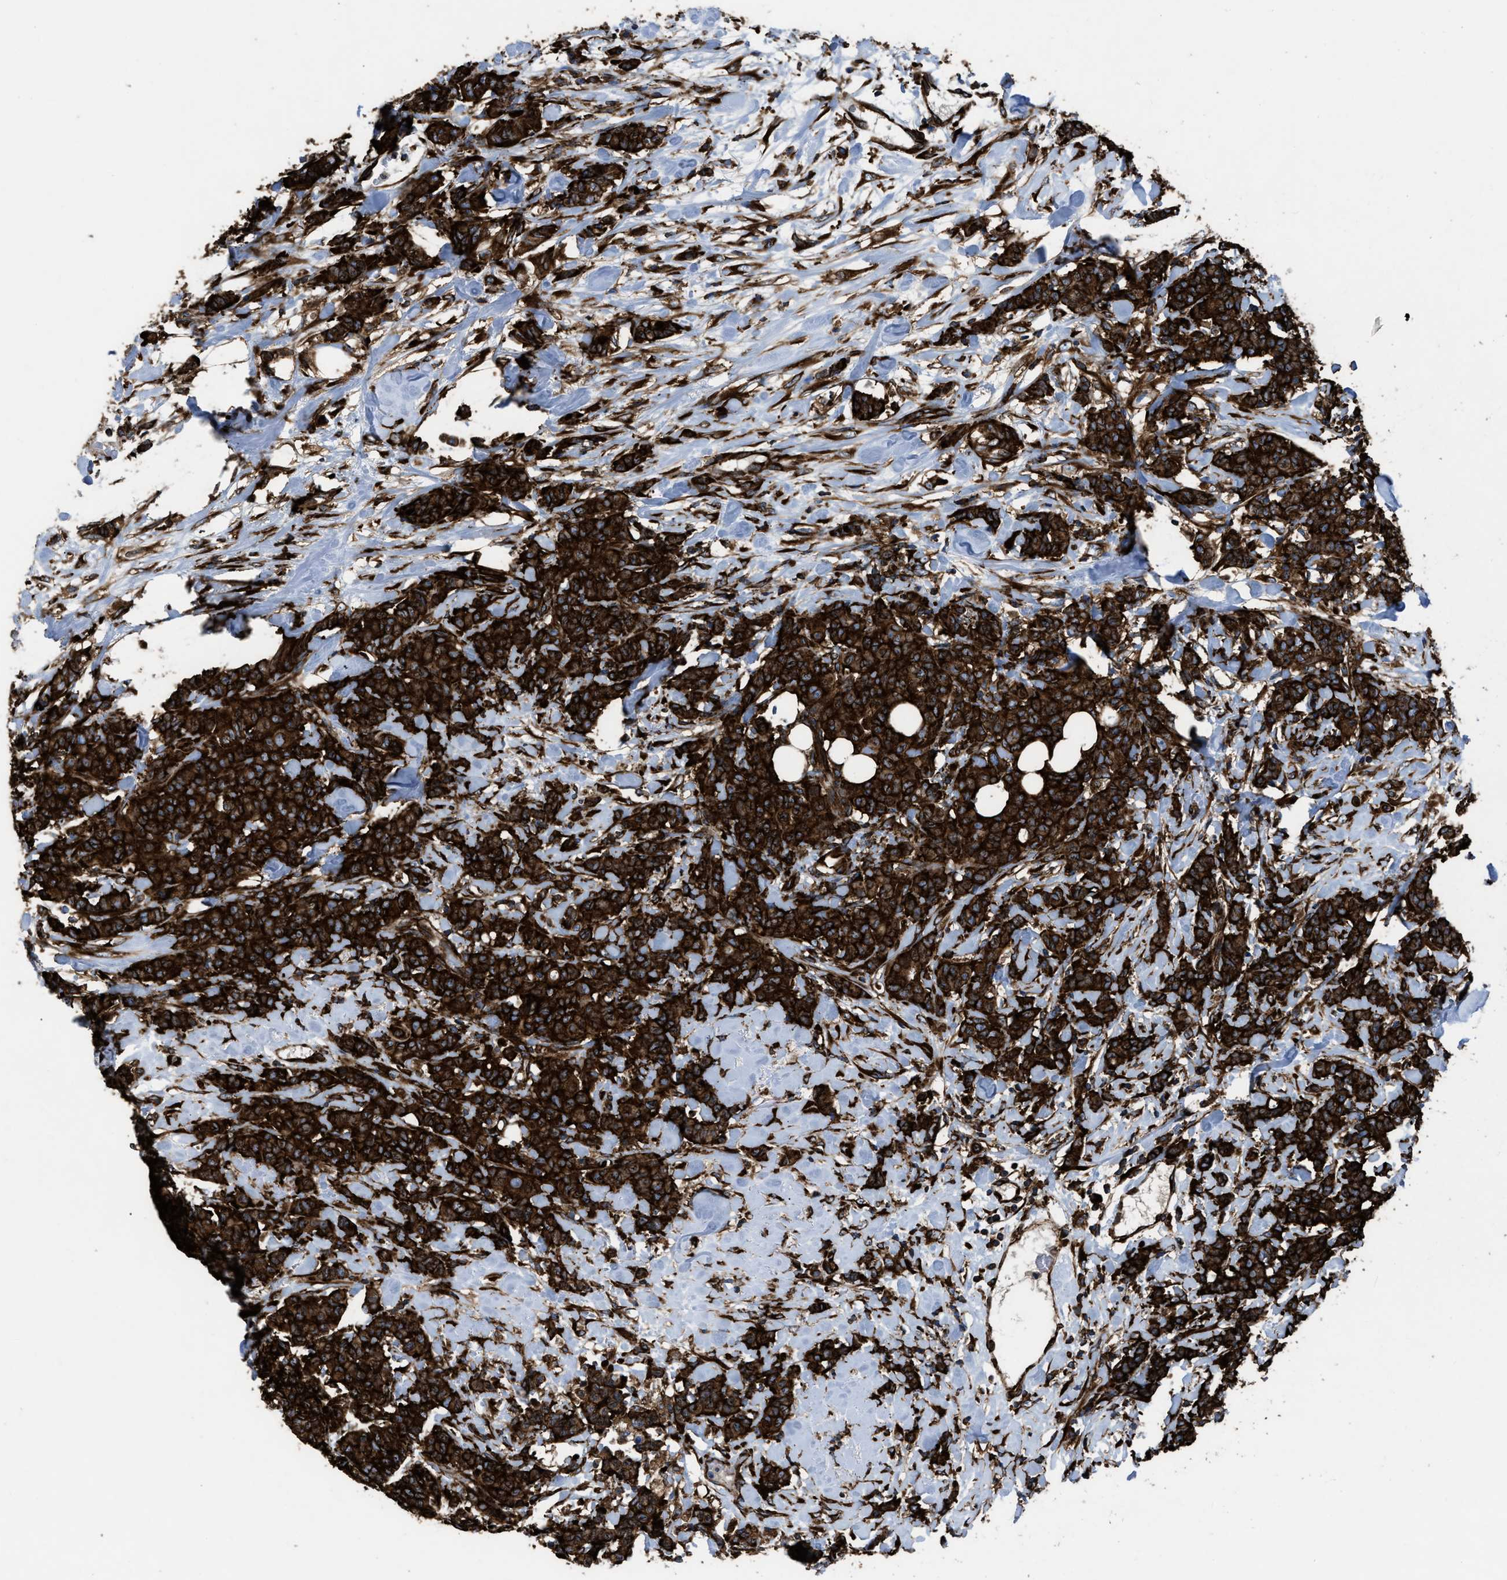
{"staining": {"intensity": "strong", "quantity": ">75%", "location": "cytoplasmic/membranous"}, "tissue": "breast cancer", "cell_type": "Tumor cells", "image_type": "cancer", "snomed": [{"axis": "morphology", "description": "Normal tissue, NOS"}, {"axis": "morphology", "description": "Duct carcinoma"}, {"axis": "topography", "description": "Breast"}], "caption": "Invasive ductal carcinoma (breast) stained with a protein marker reveals strong staining in tumor cells.", "gene": "CAPRIN1", "patient": {"sex": "female", "age": 40}}